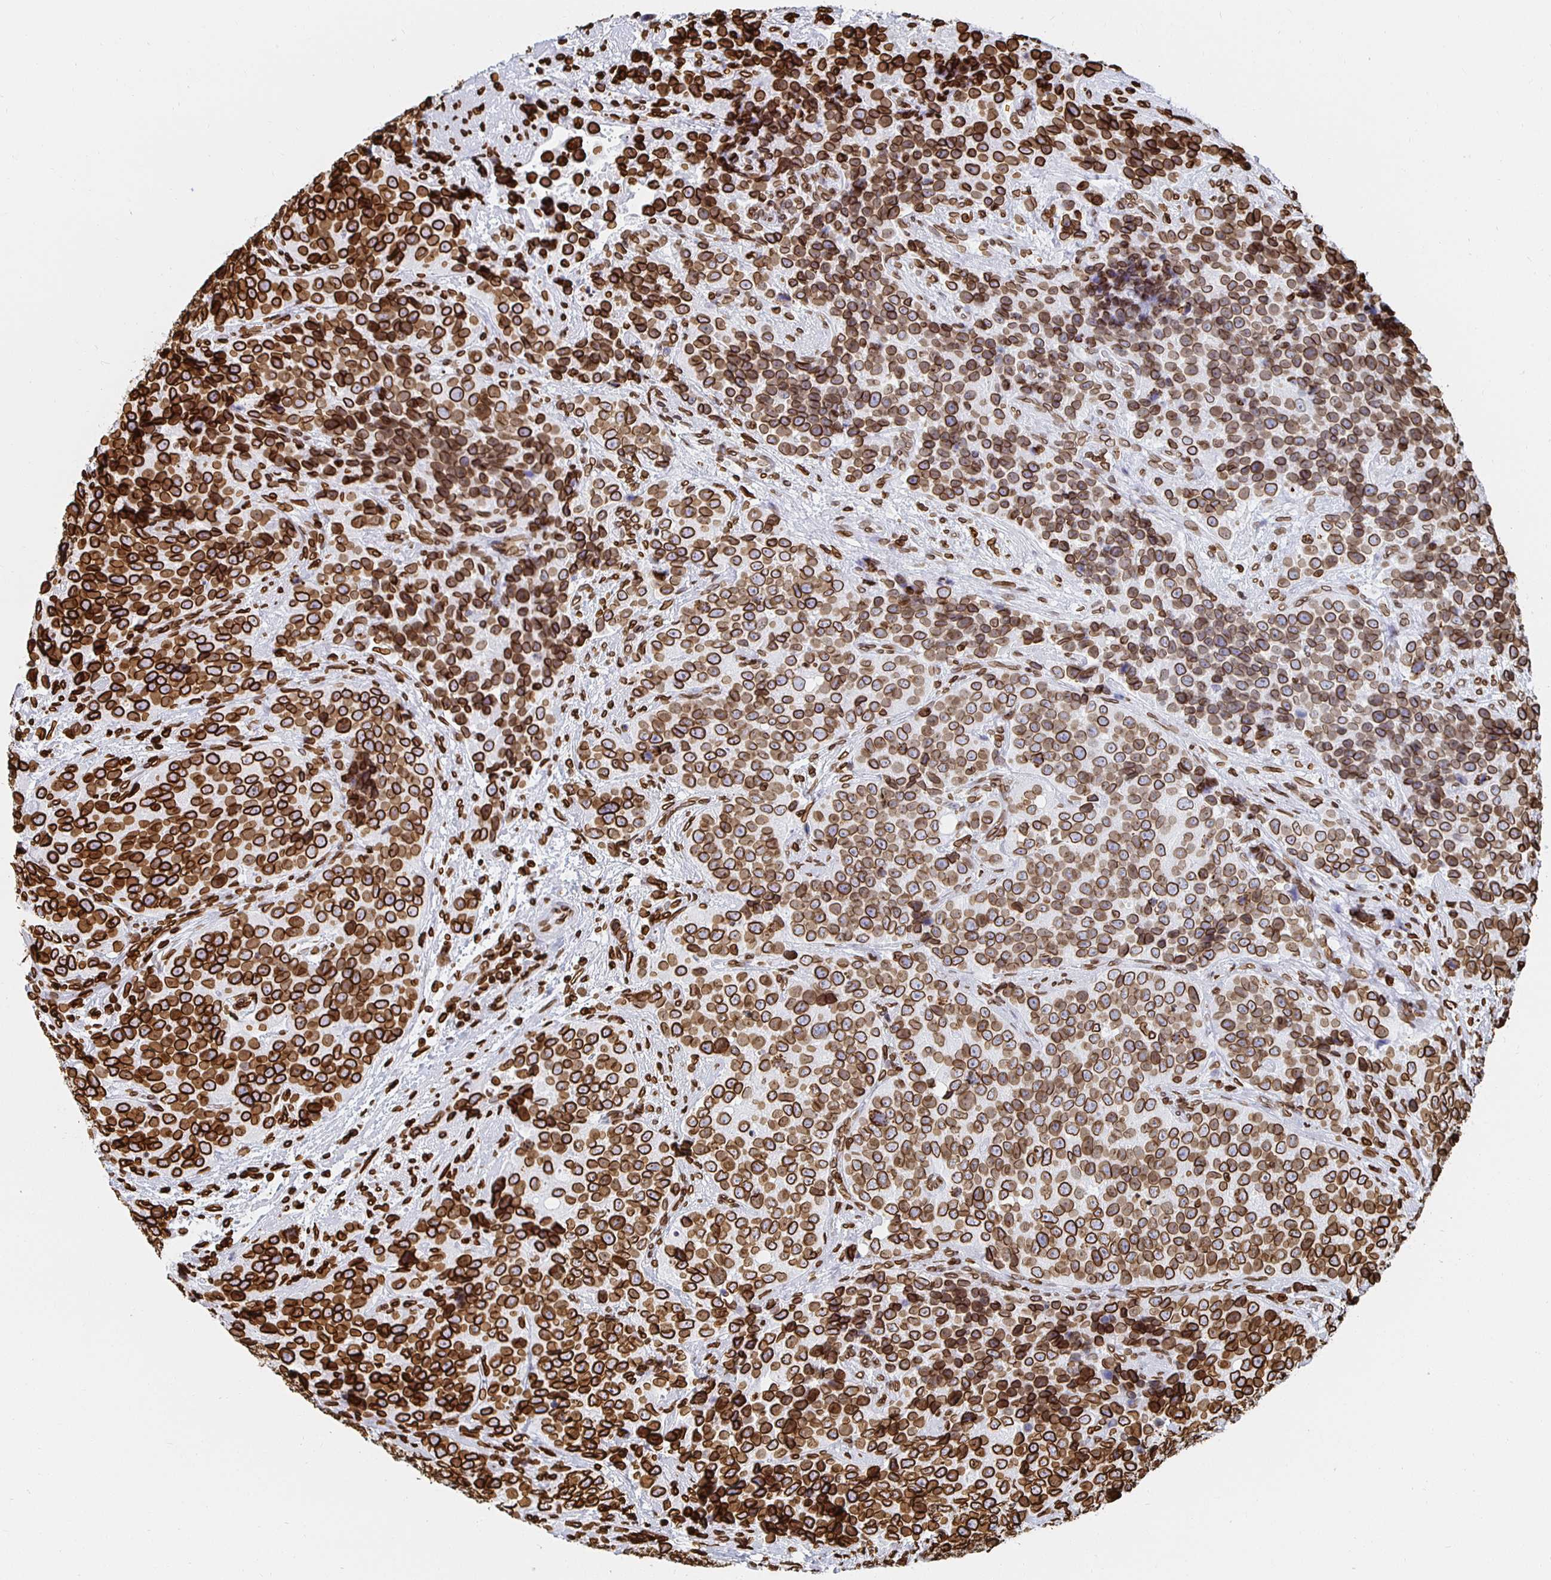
{"staining": {"intensity": "strong", "quantity": ">75%", "location": "cytoplasmic/membranous,nuclear"}, "tissue": "urothelial cancer", "cell_type": "Tumor cells", "image_type": "cancer", "snomed": [{"axis": "morphology", "description": "Urothelial carcinoma, NOS"}, {"axis": "topography", "description": "Urinary bladder"}], "caption": "High-magnification brightfield microscopy of transitional cell carcinoma stained with DAB (brown) and counterstained with hematoxylin (blue). tumor cells exhibit strong cytoplasmic/membranous and nuclear positivity is seen in approximately>75% of cells. (DAB = brown stain, brightfield microscopy at high magnification).", "gene": "LMNB1", "patient": {"sex": "male", "age": 52}}